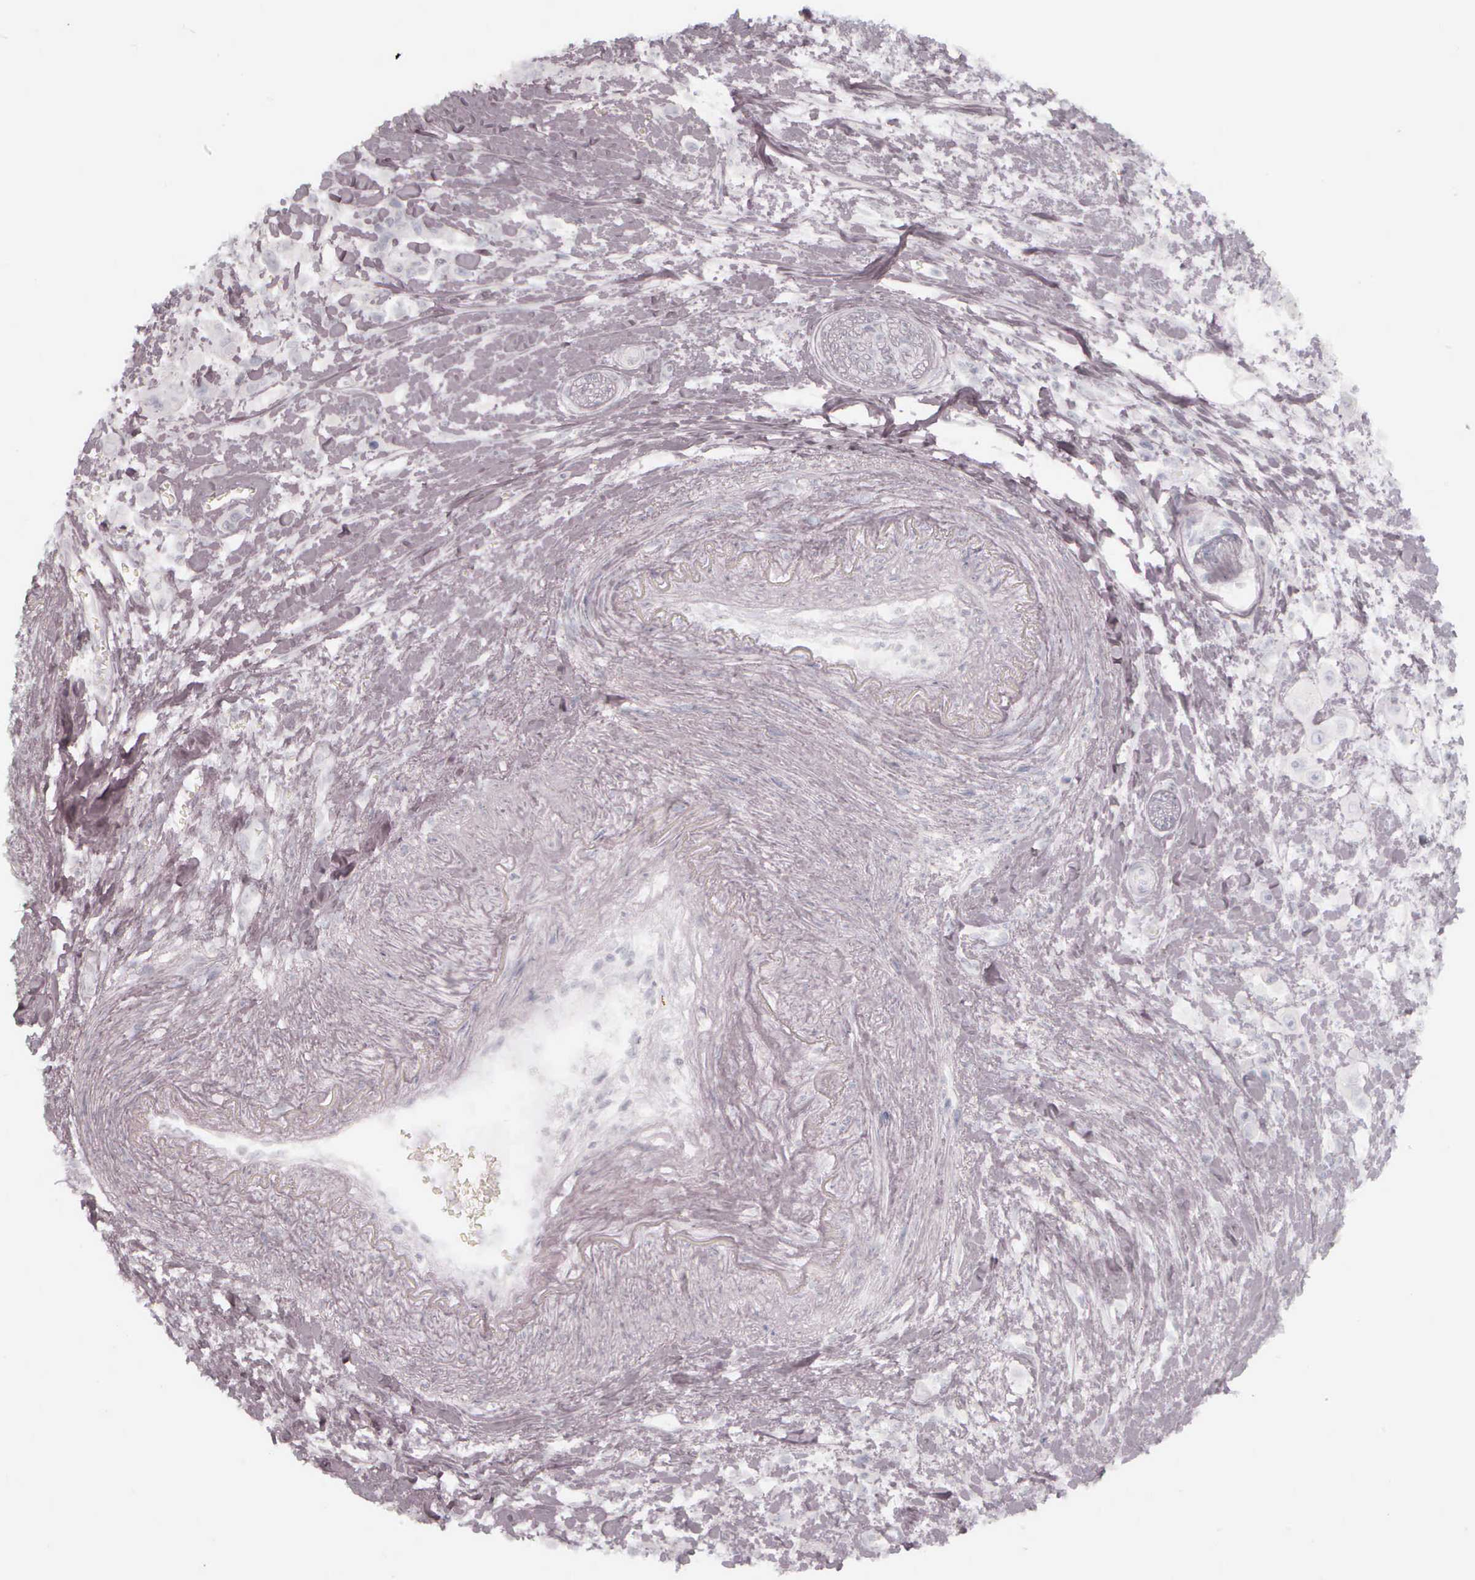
{"staining": {"intensity": "negative", "quantity": "none", "location": "none"}, "tissue": "pancreatic cancer", "cell_type": "Tumor cells", "image_type": "cancer", "snomed": [{"axis": "morphology", "description": "Adenocarcinoma, NOS"}, {"axis": "topography", "description": "Pancreas"}], "caption": "IHC of human pancreatic cancer (adenocarcinoma) shows no positivity in tumor cells.", "gene": "KRT14", "patient": {"sex": "female", "age": 70}}